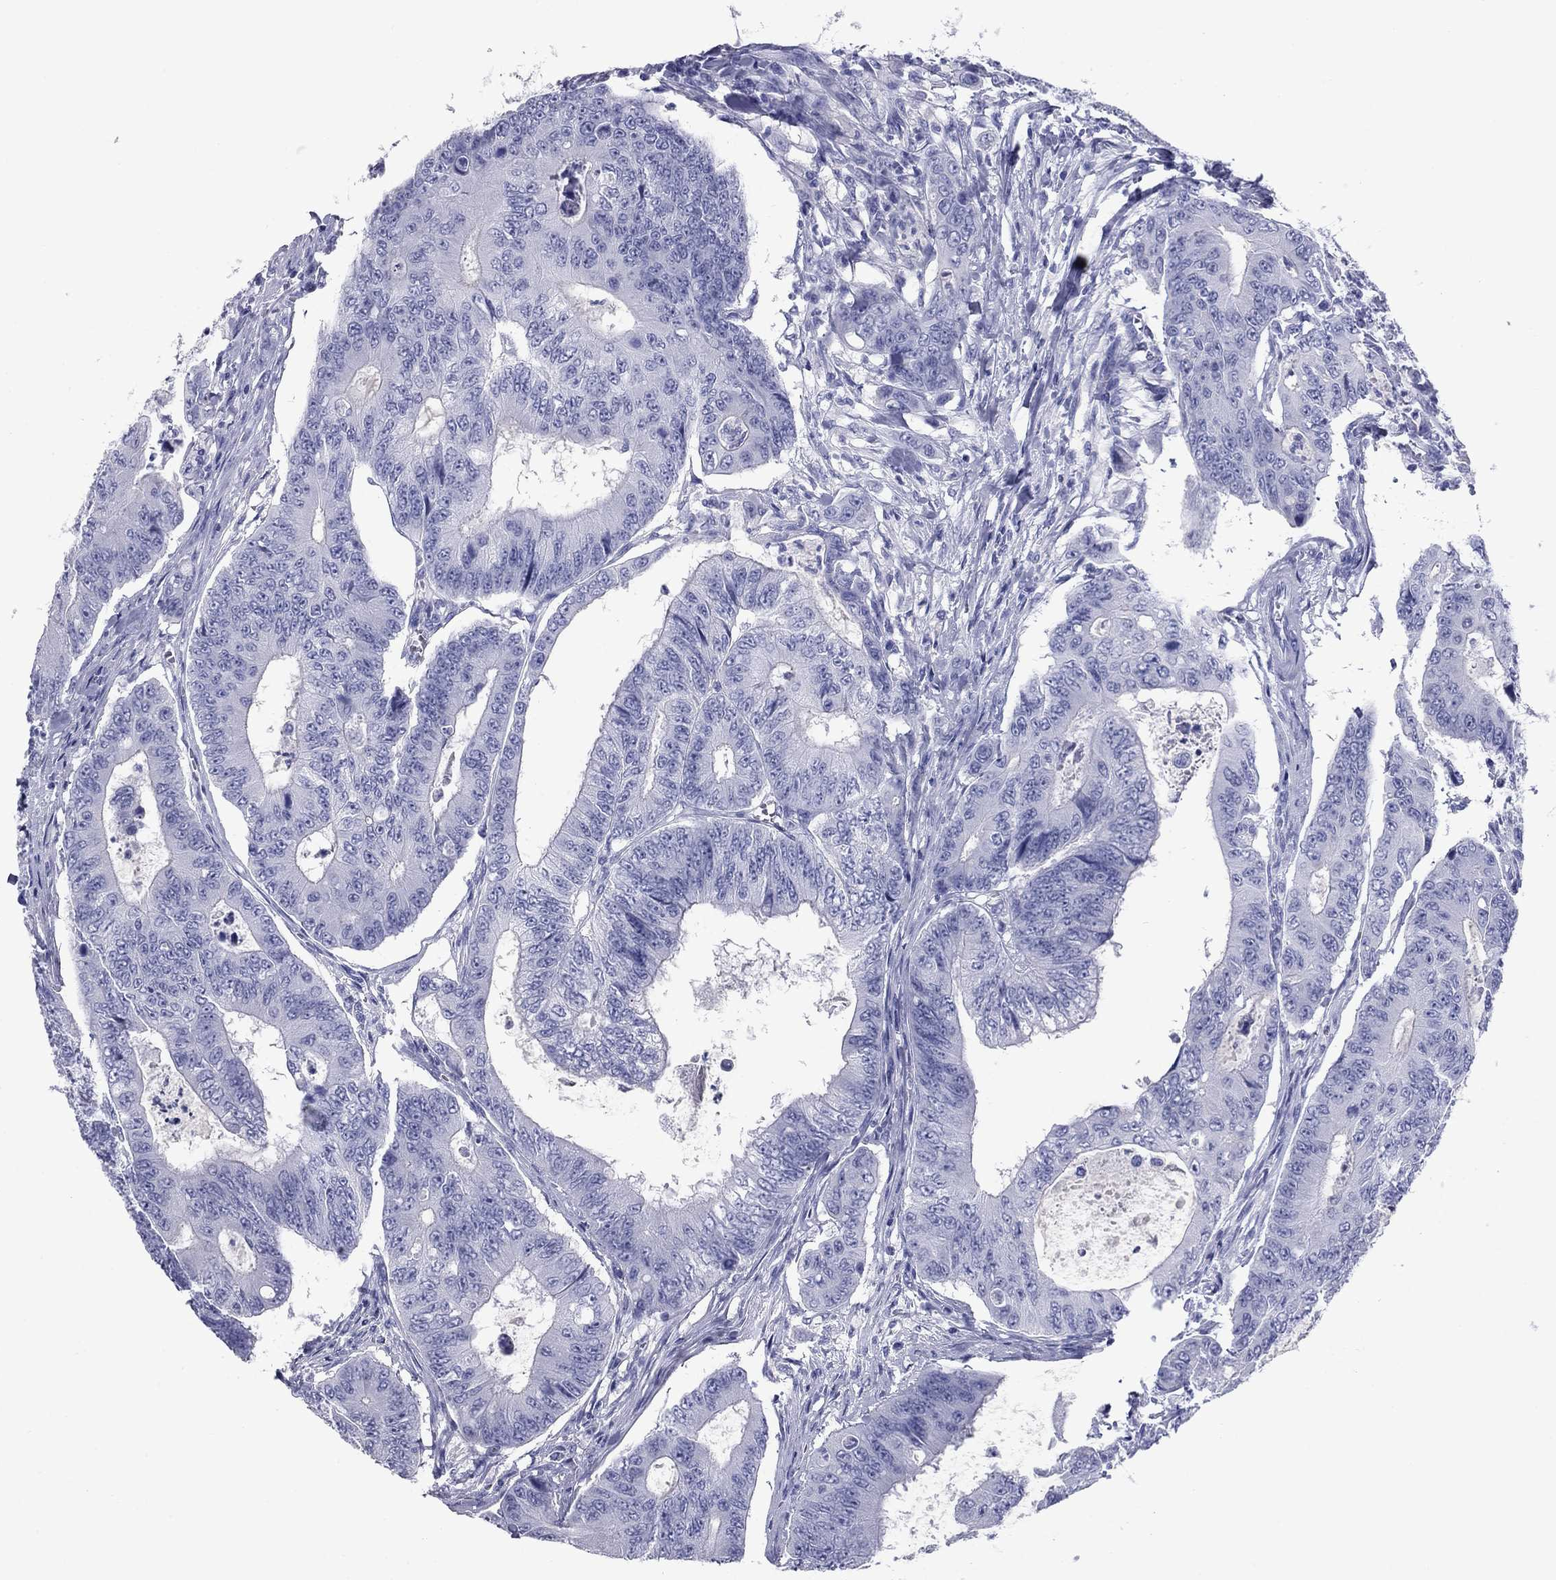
{"staining": {"intensity": "negative", "quantity": "none", "location": "none"}, "tissue": "colorectal cancer", "cell_type": "Tumor cells", "image_type": "cancer", "snomed": [{"axis": "morphology", "description": "Adenocarcinoma, NOS"}, {"axis": "topography", "description": "Colon"}], "caption": "Adenocarcinoma (colorectal) was stained to show a protein in brown. There is no significant staining in tumor cells. (IHC, brightfield microscopy, high magnification).", "gene": "NPPA", "patient": {"sex": "female", "age": 48}}